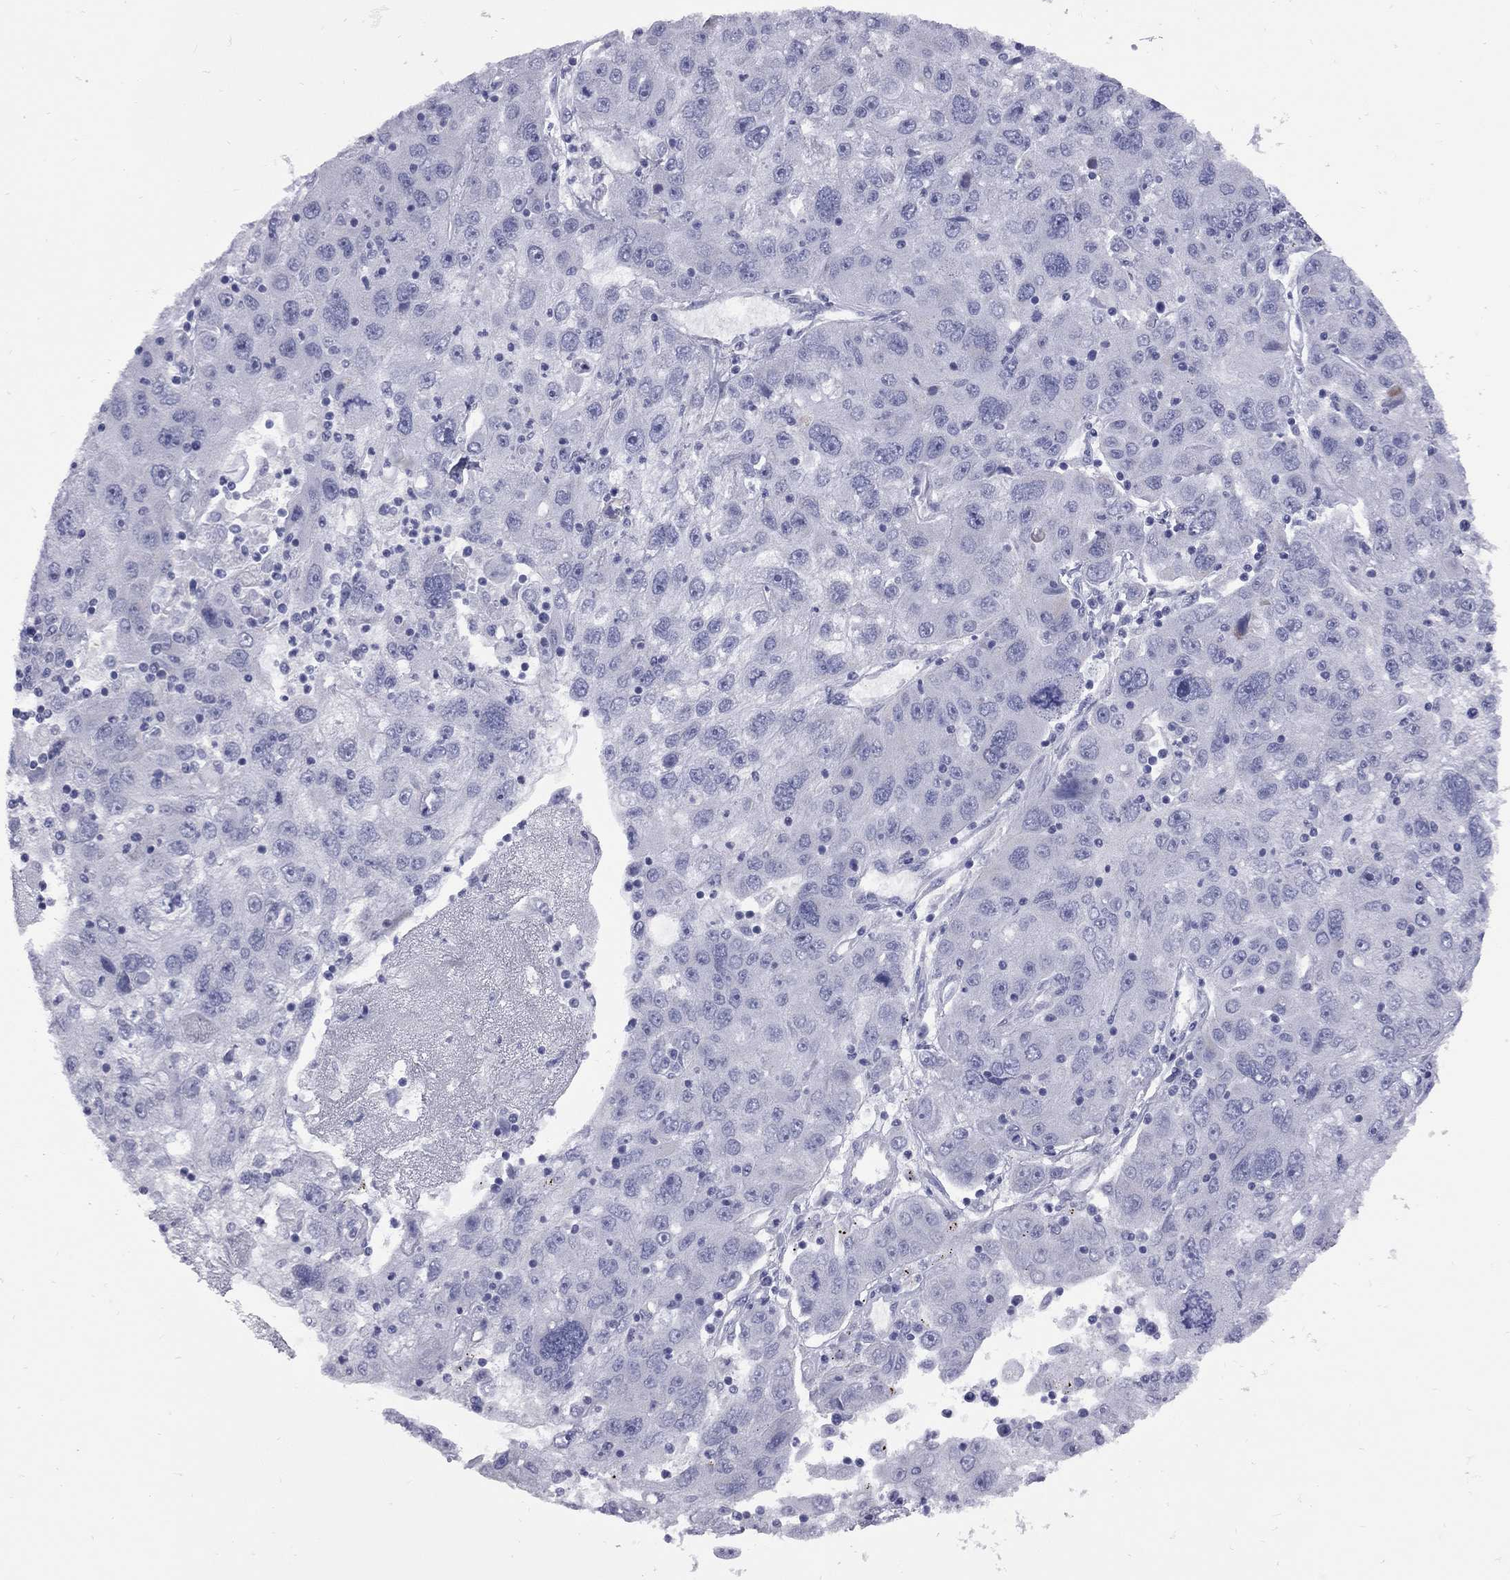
{"staining": {"intensity": "negative", "quantity": "none", "location": "none"}, "tissue": "stomach cancer", "cell_type": "Tumor cells", "image_type": "cancer", "snomed": [{"axis": "morphology", "description": "Adenocarcinoma, NOS"}, {"axis": "topography", "description": "Stomach"}], "caption": "Human stomach adenocarcinoma stained for a protein using immunohistochemistry displays no positivity in tumor cells.", "gene": "ABCB4", "patient": {"sex": "male", "age": 56}}